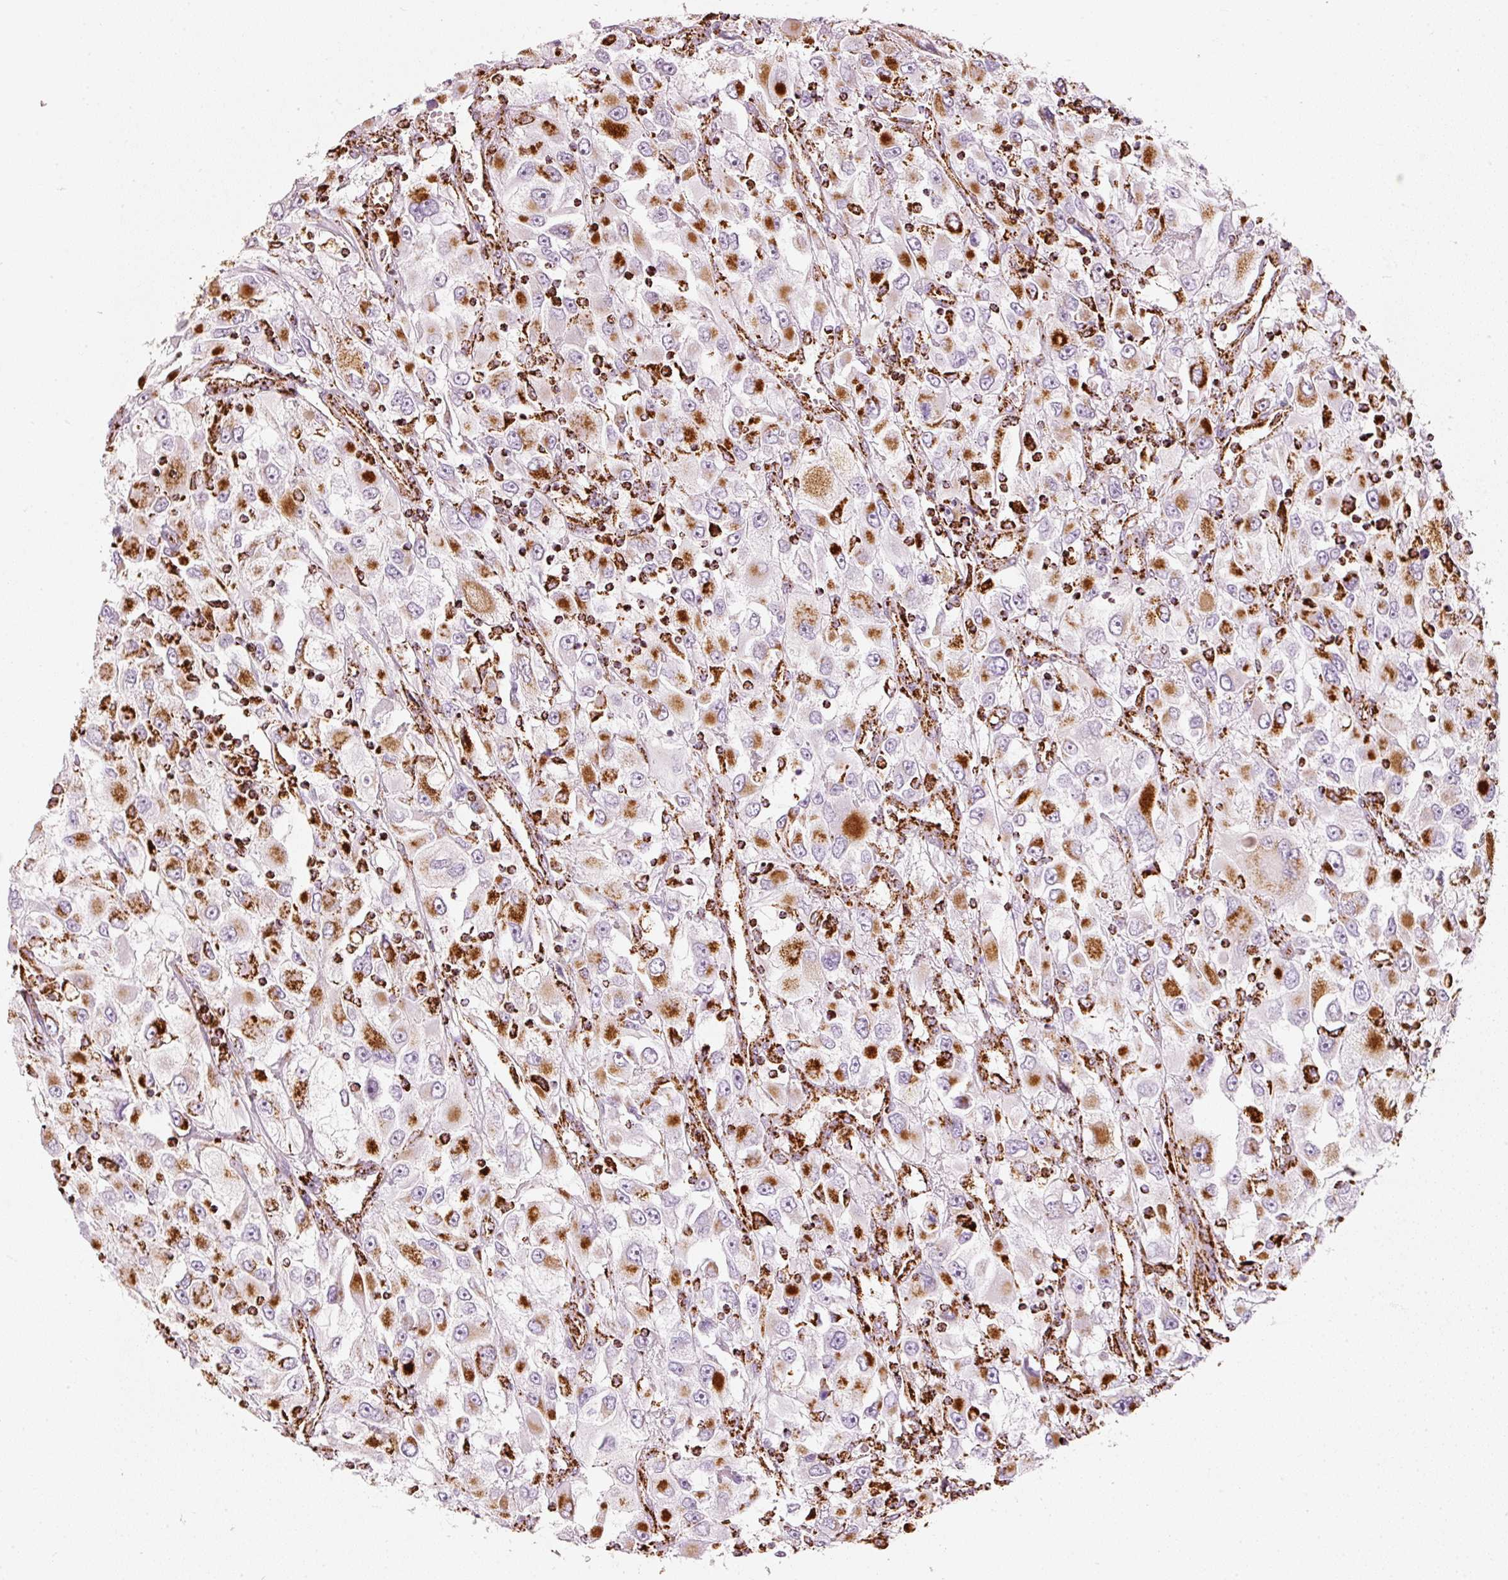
{"staining": {"intensity": "strong", "quantity": ">75%", "location": "cytoplasmic/membranous"}, "tissue": "renal cancer", "cell_type": "Tumor cells", "image_type": "cancer", "snomed": [{"axis": "morphology", "description": "Adenocarcinoma, NOS"}, {"axis": "topography", "description": "Kidney"}], "caption": "This is an image of immunohistochemistry (IHC) staining of renal adenocarcinoma, which shows strong expression in the cytoplasmic/membranous of tumor cells.", "gene": "MT-CO2", "patient": {"sex": "female", "age": 52}}